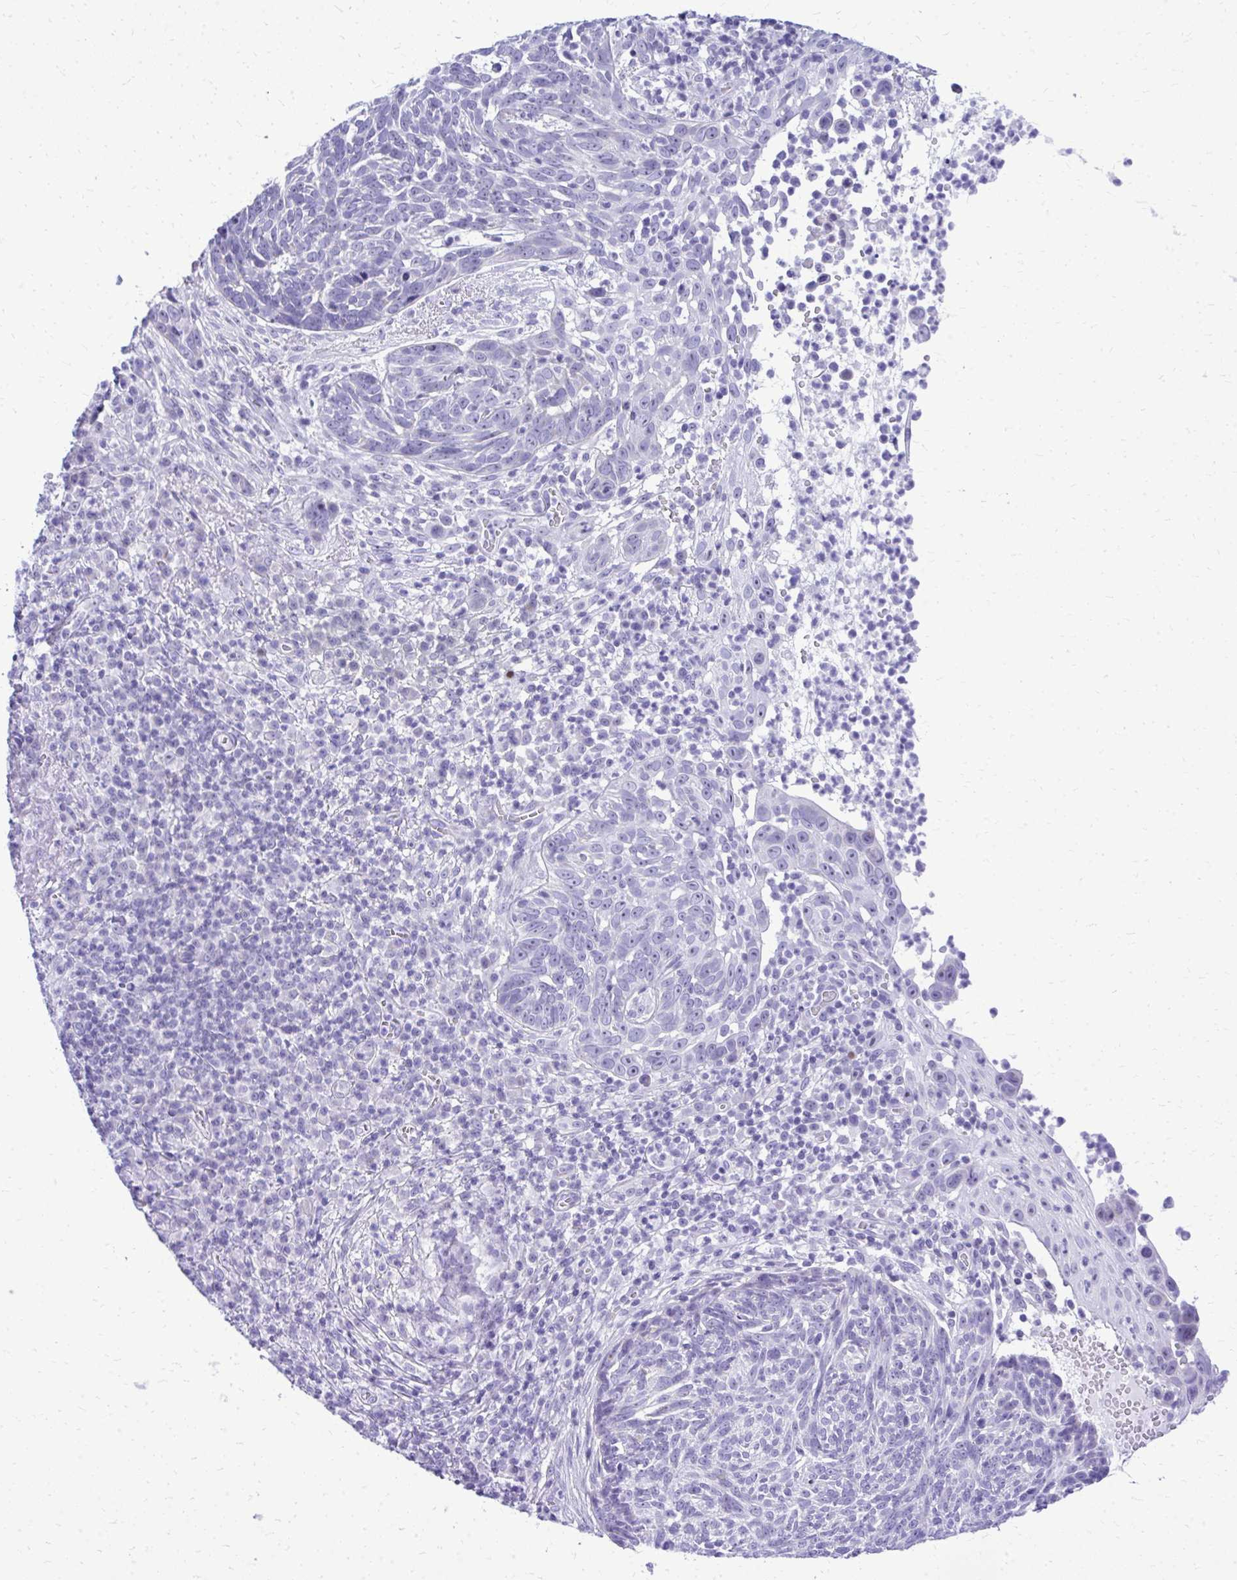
{"staining": {"intensity": "negative", "quantity": "none", "location": "none"}, "tissue": "skin cancer", "cell_type": "Tumor cells", "image_type": "cancer", "snomed": [{"axis": "morphology", "description": "Basal cell carcinoma"}, {"axis": "topography", "description": "Skin"}, {"axis": "topography", "description": "Skin of face"}], "caption": "Basal cell carcinoma (skin) was stained to show a protein in brown. There is no significant positivity in tumor cells. (Stains: DAB IHC with hematoxylin counter stain, Microscopy: brightfield microscopy at high magnification).", "gene": "RALYL", "patient": {"sex": "female", "age": 95}}